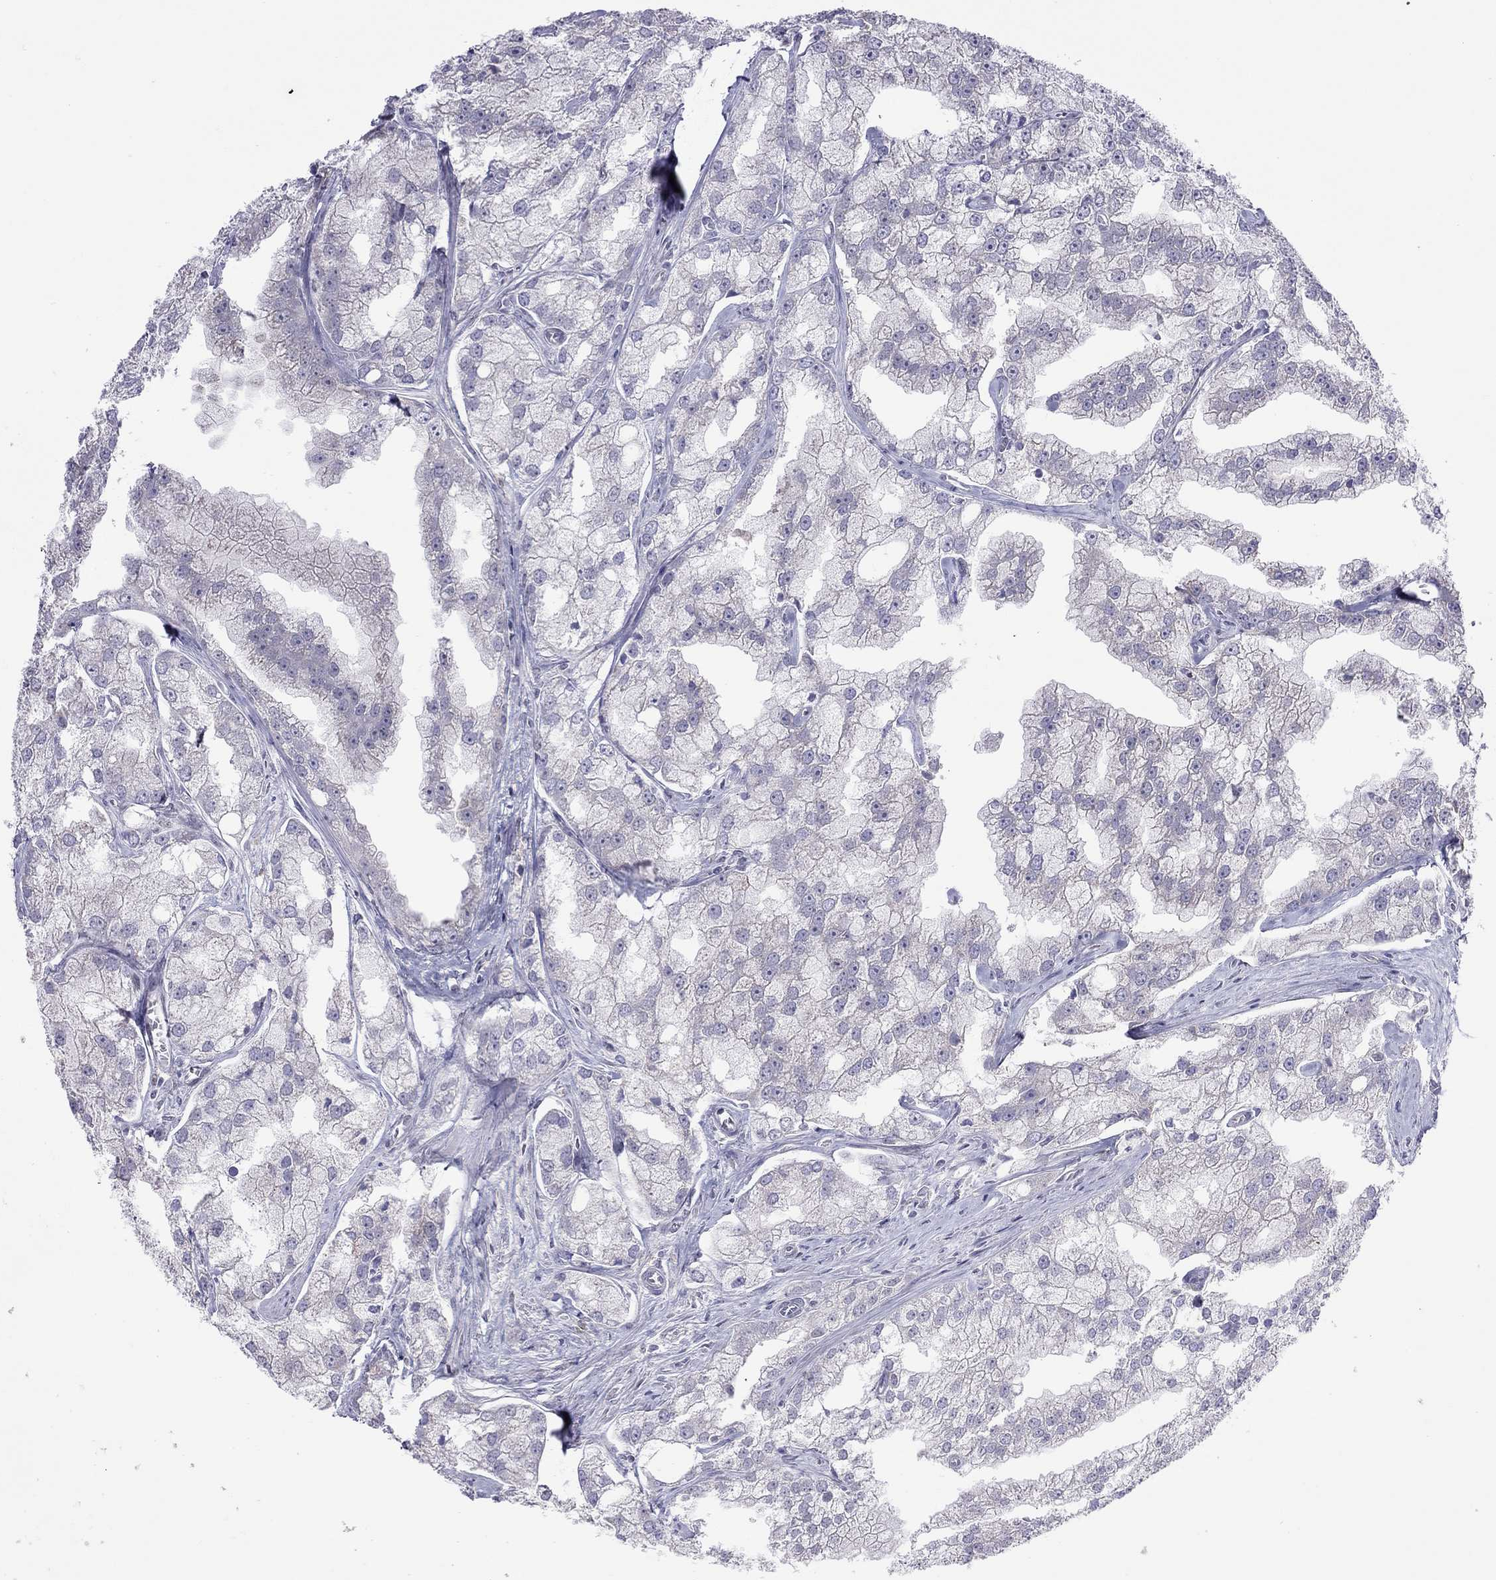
{"staining": {"intensity": "negative", "quantity": "none", "location": "none"}, "tissue": "prostate cancer", "cell_type": "Tumor cells", "image_type": "cancer", "snomed": [{"axis": "morphology", "description": "Adenocarcinoma, NOS"}, {"axis": "topography", "description": "Prostate"}], "caption": "Tumor cells are negative for brown protein staining in prostate cancer (adenocarcinoma).", "gene": "PPP1R3A", "patient": {"sex": "male", "age": 70}}